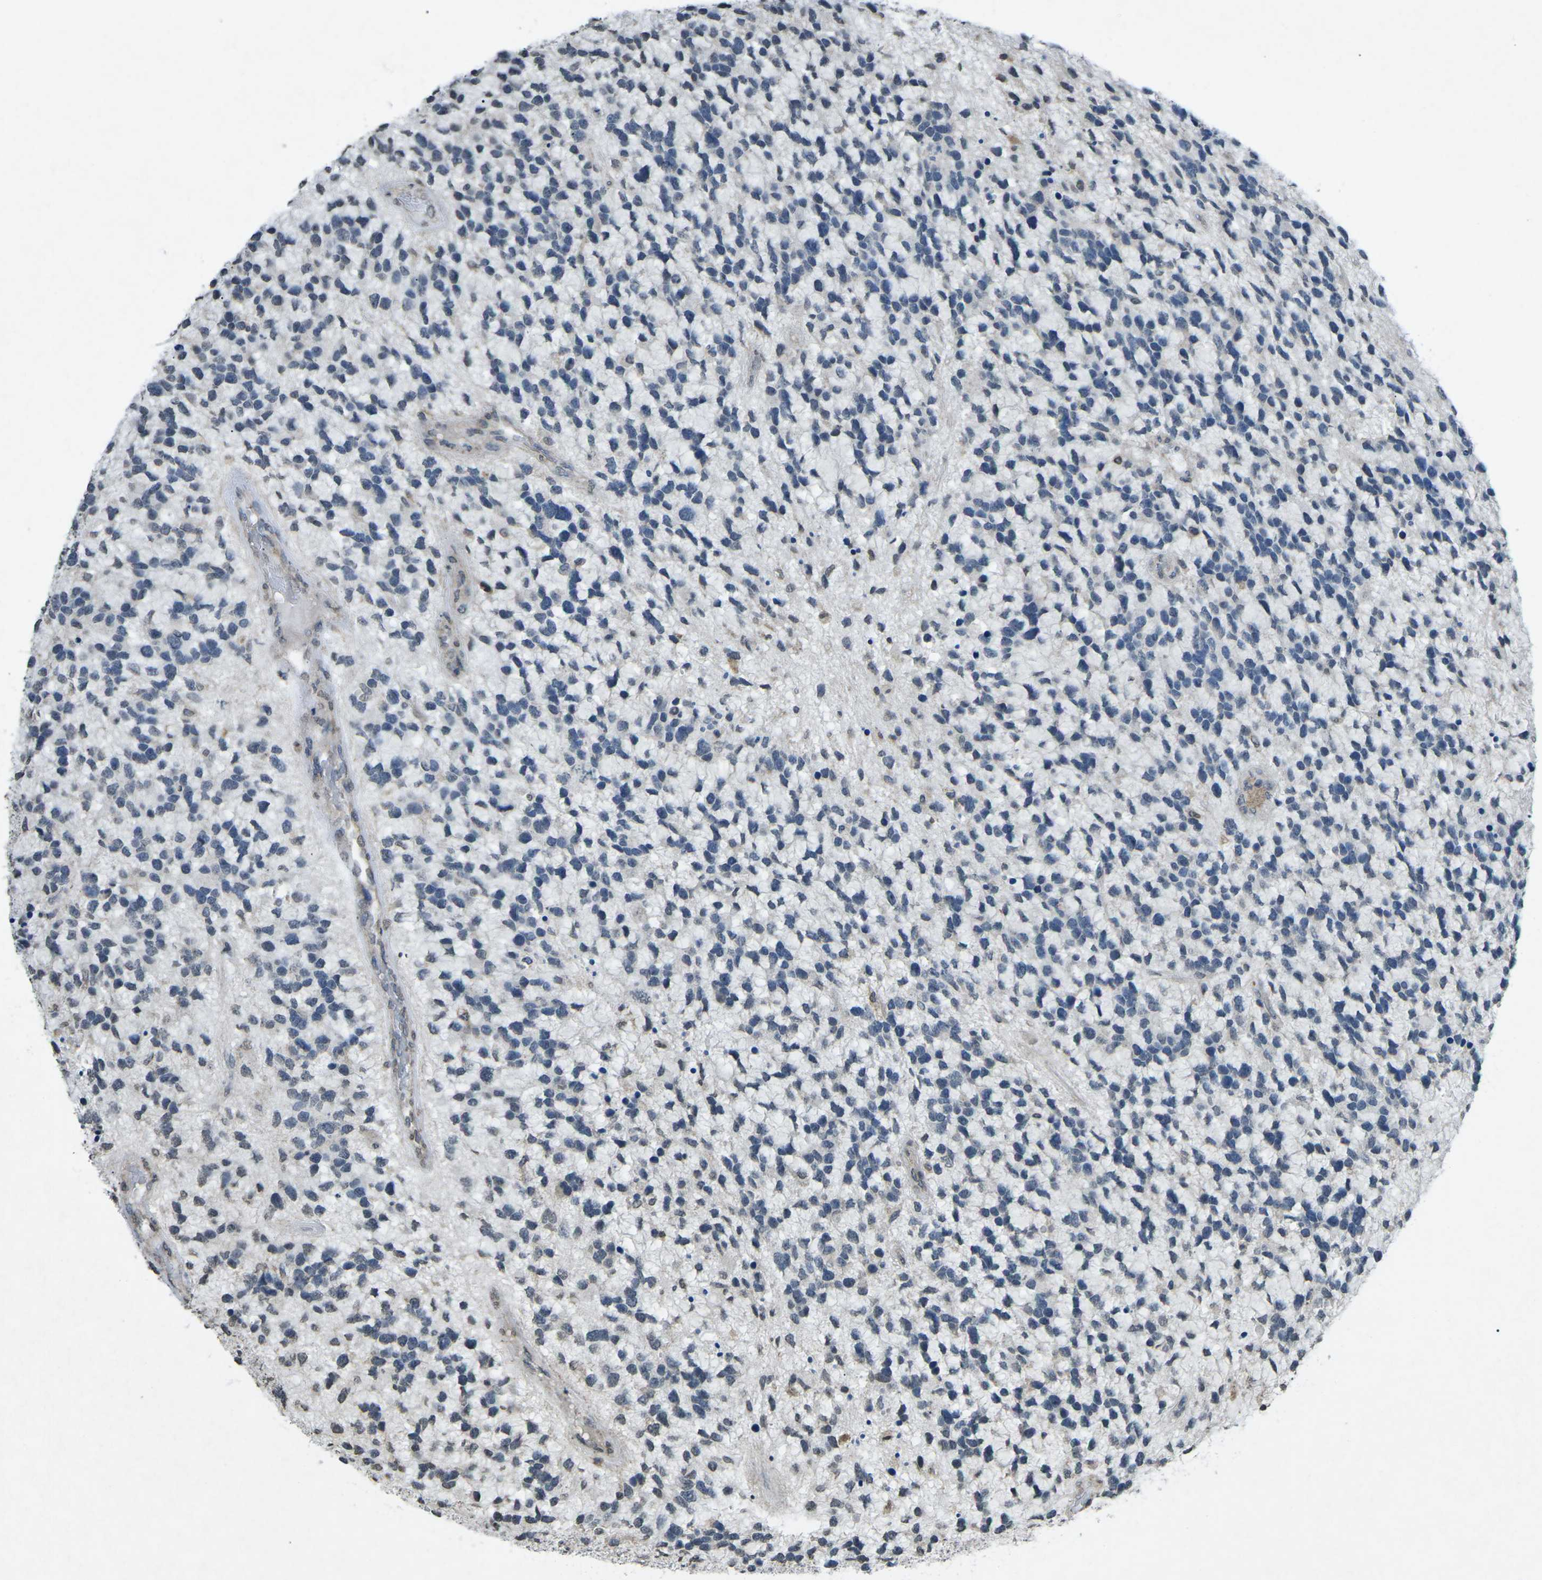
{"staining": {"intensity": "weak", "quantity": "<25%", "location": "nuclear"}, "tissue": "glioma", "cell_type": "Tumor cells", "image_type": "cancer", "snomed": [{"axis": "morphology", "description": "Glioma, malignant, High grade"}, {"axis": "topography", "description": "Brain"}], "caption": "Immunohistochemistry of malignant high-grade glioma exhibits no positivity in tumor cells. (DAB immunohistochemistry with hematoxylin counter stain).", "gene": "TFR2", "patient": {"sex": "female", "age": 58}}